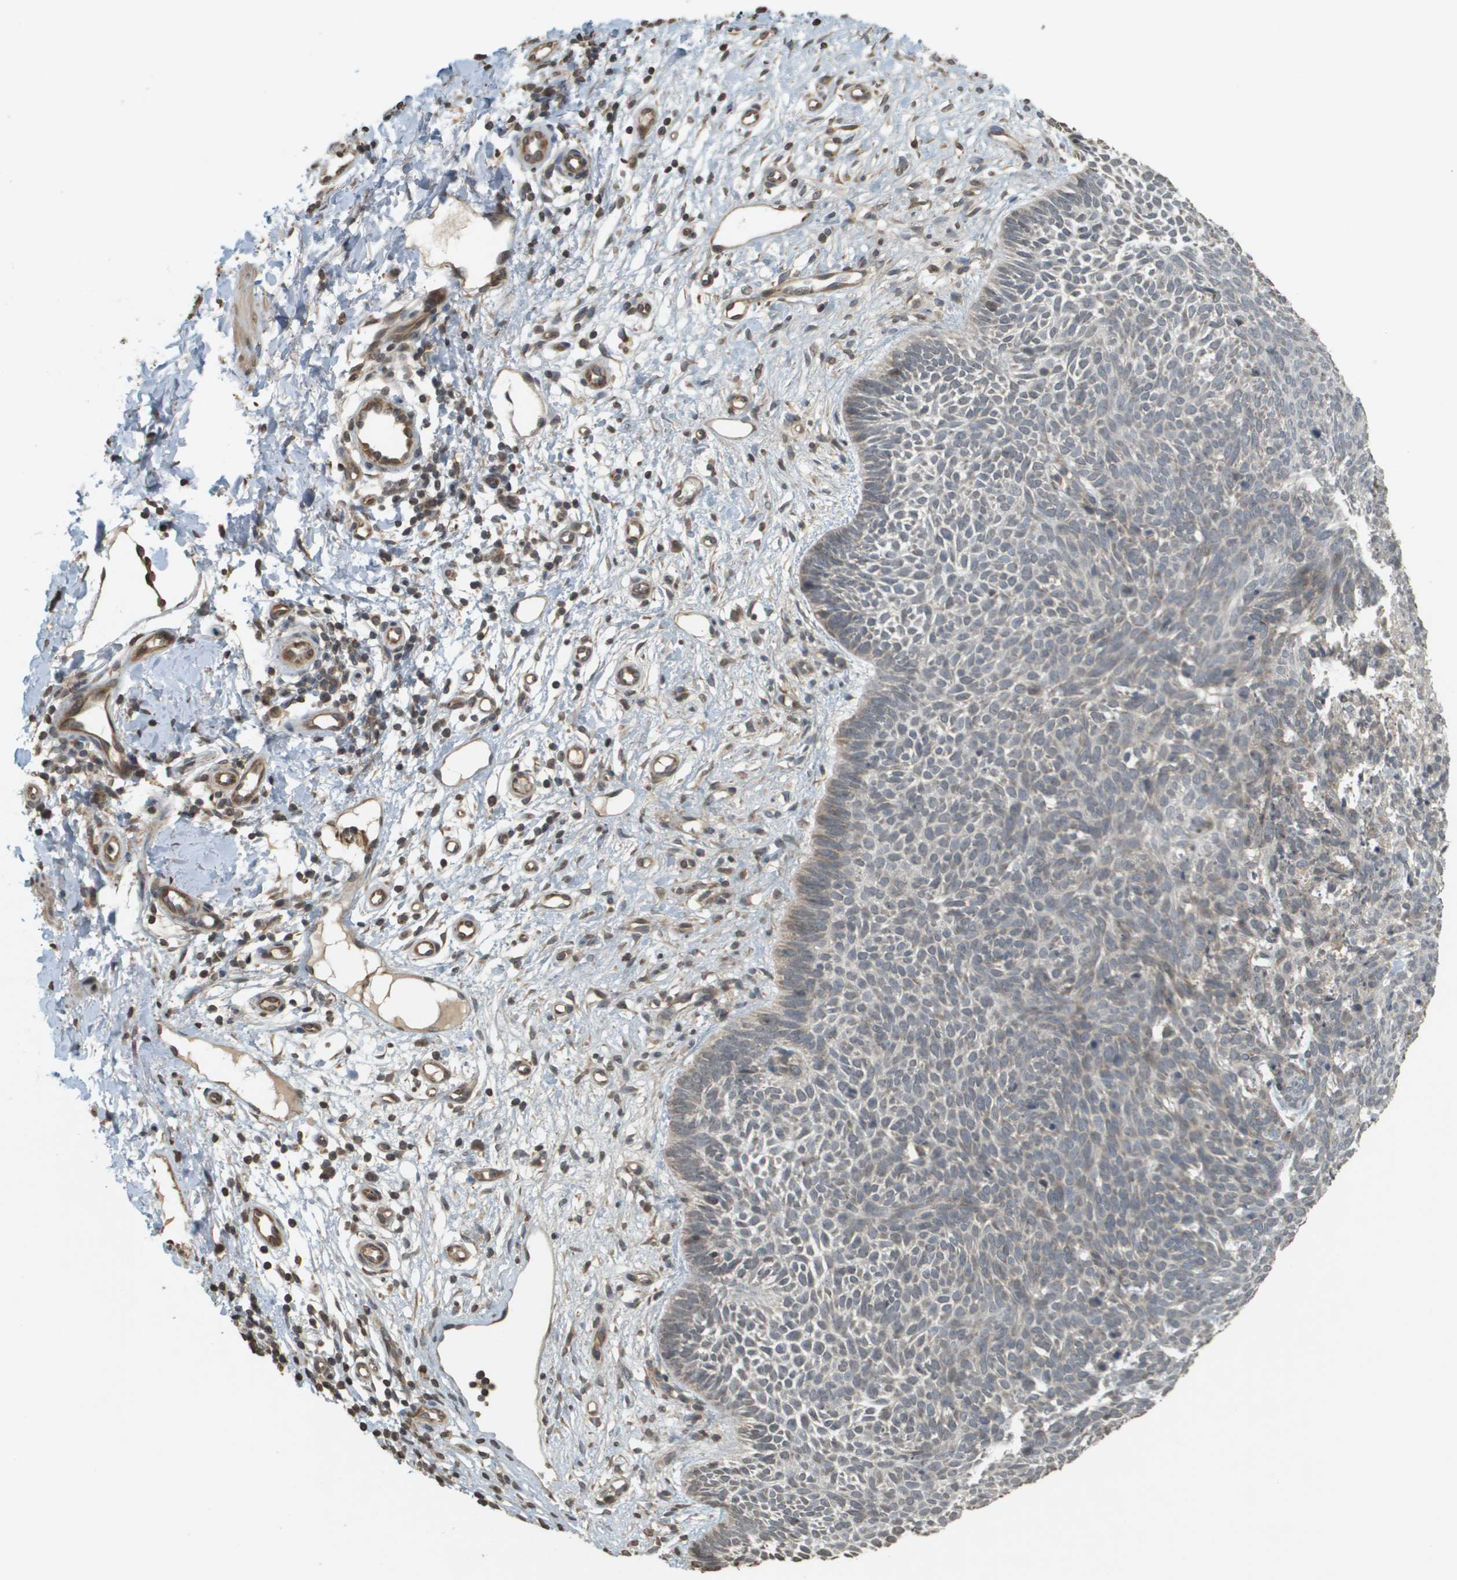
{"staining": {"intensity": "weak", "quantity": "25%-75%", "location": "cytoplasmic/membranous"}, "tissue": "skin cancer", "cell_type": "Tumor cells", "image_type": "cancer", "snomed": [{"axis": "morphology", "description": "Basal cell carcinoma"}, {"axis": "topography", "description": "Skin"}], "caption": "Immunohistochemical staining of human skin cancer (basal cell carcinoma) reveals weak cytoplasmic/membranous protein staining in approximately 25%-75% of tumor cells. (Stains: DAB (3,3'-diaminobenzidine) in brown, nuclei in blue, Microscopy: brightfield microscopy at high magnification).", "gene": "RAB21", "patient": {"sex": "male", "age": 60}}